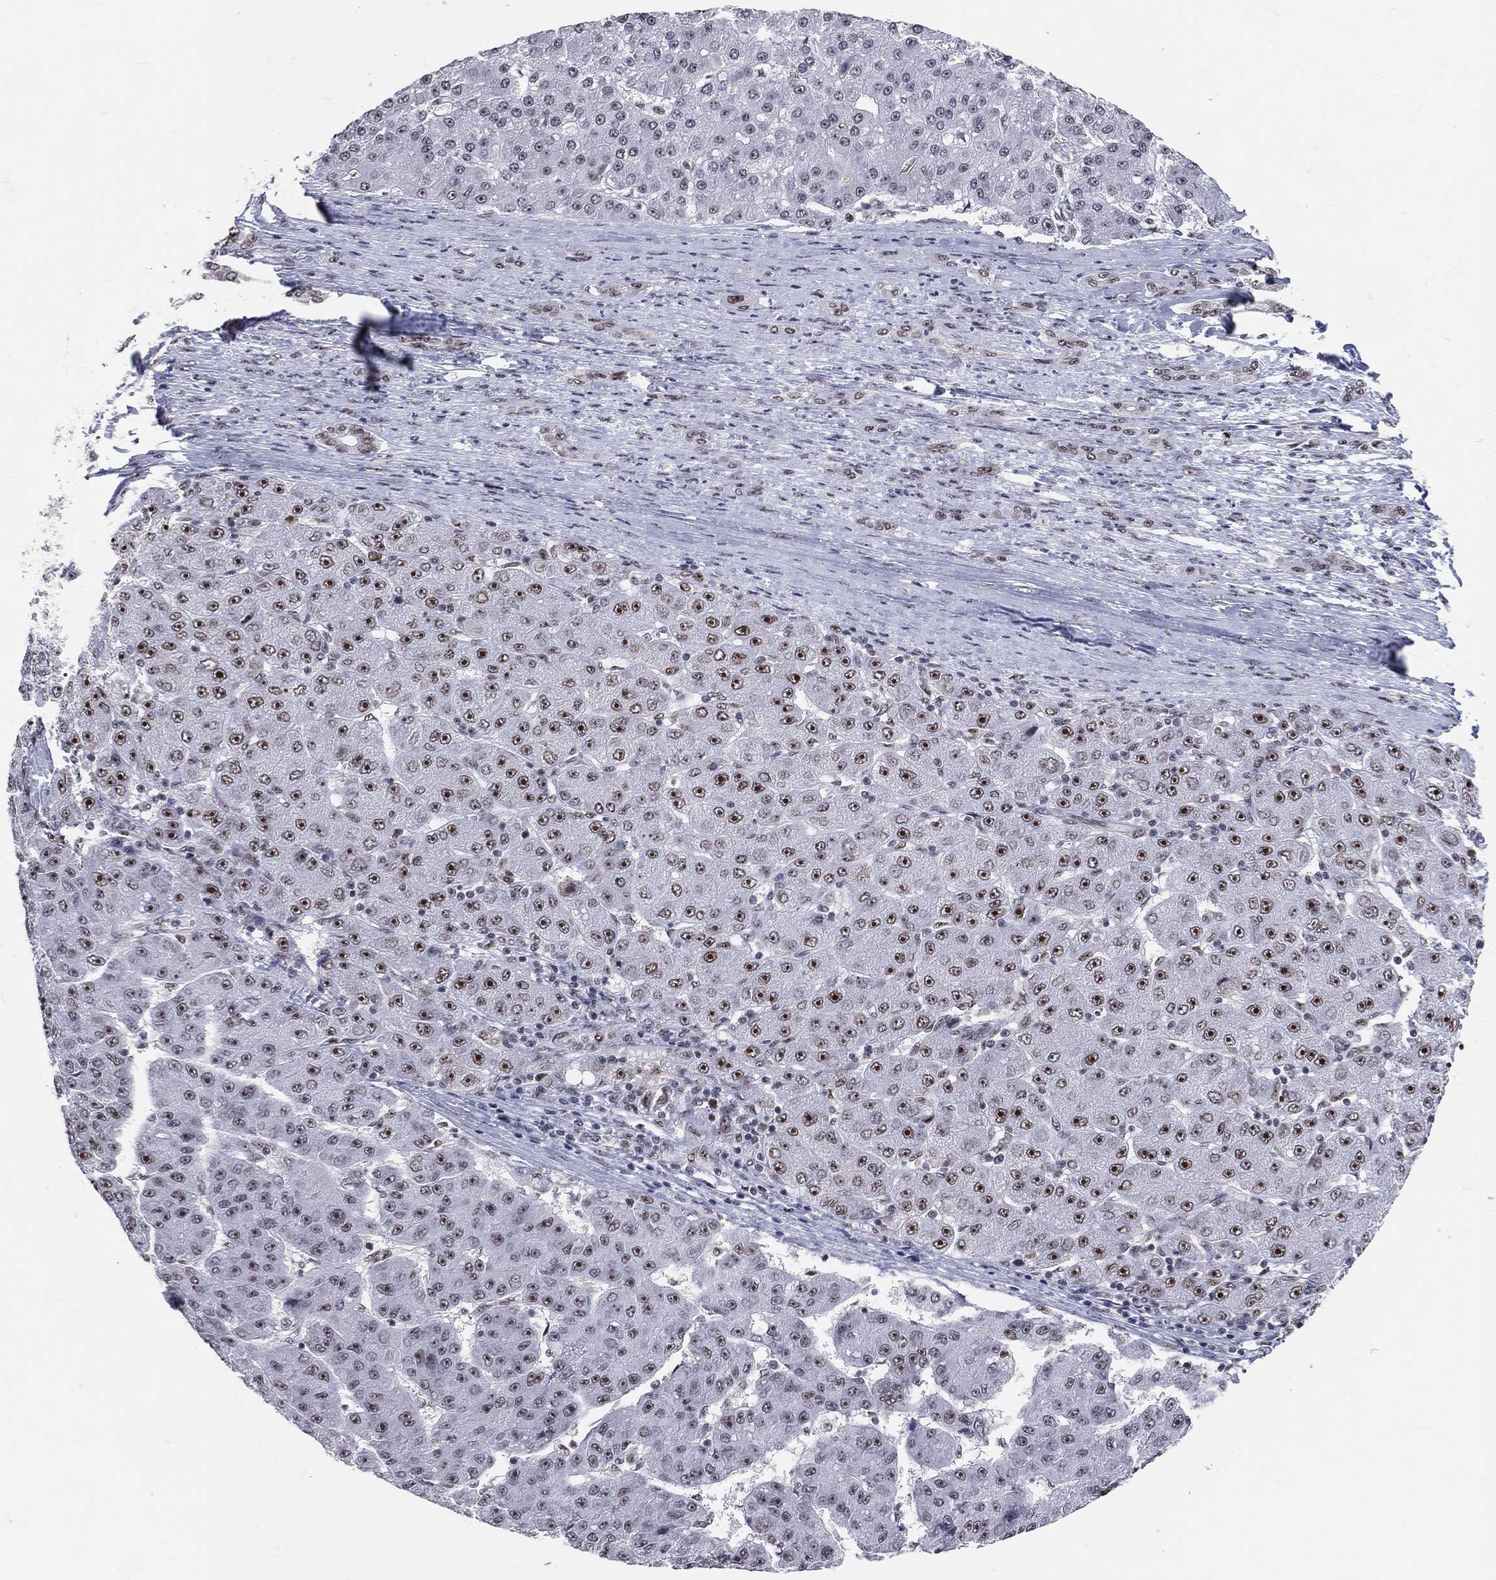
{"staining": {"intensity": "moderate", "quantity": "25%-75%", "location": "nuclear"}, "tissue": "liver cancer", "cell_type": "Tumor cells", "image_type": "cancer", "snomed": [{"axis": "morphology", "description": "Carcinoma, Hepatocellular, NOS"}, {"axis": "topography", "description": "Liver"}], "caption": "DAB (3,3'-diaminobenzidine) immunohistochemical staining of human liver hepatocellular carcinoma exhibits moderate nuclear protein expression in about 25%-75% of tumor cells.", "gene": "CDK7", "patient": {"sex": "male", "age": 67}}